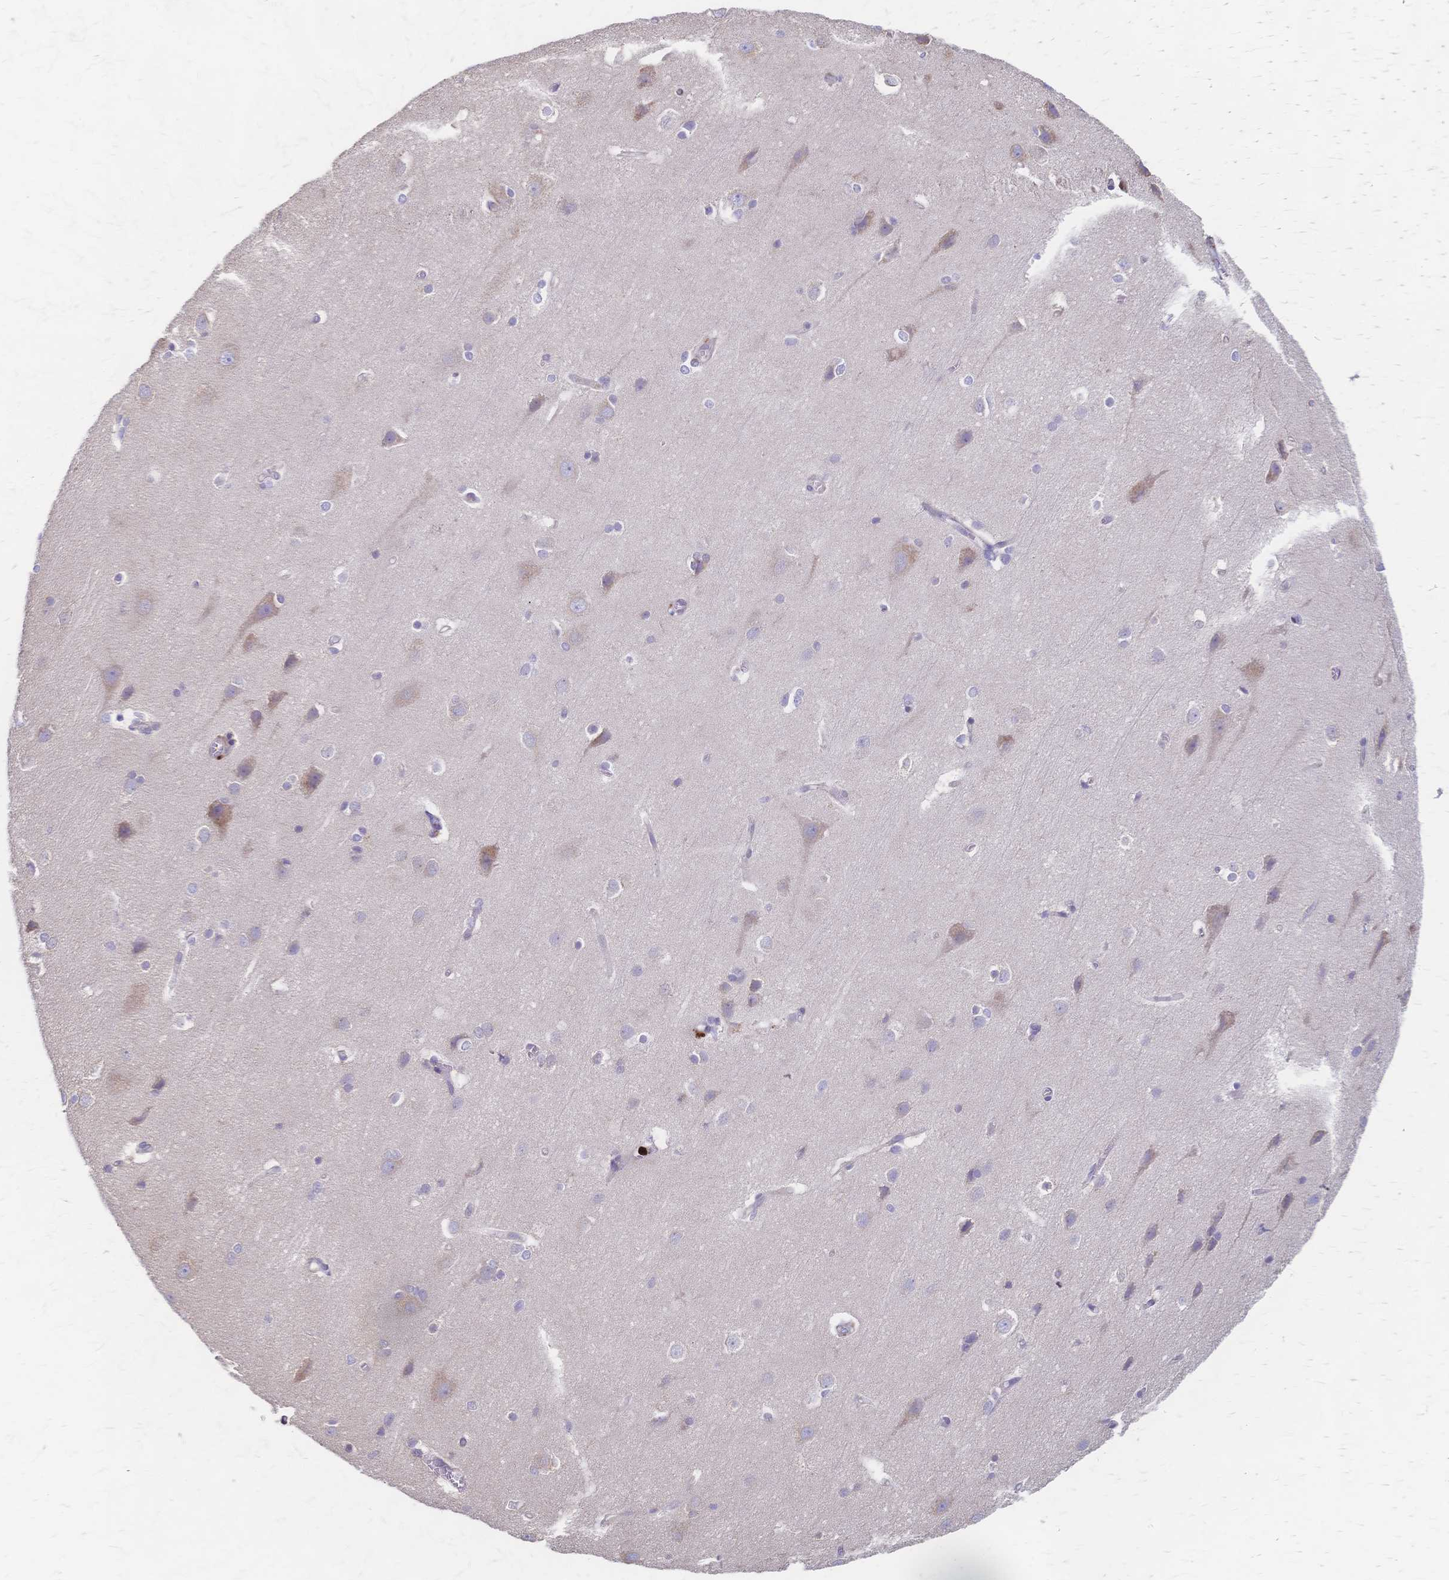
{"staining": {"intensity": "negative", "quantity": "none", "location": "none"}, "tissue": "cerebral cortex", "cell_type": "Endothelial cells", "image_type": "normal", "snomed": [{"axis": "morphology", "description": "Normal tissue, NOS"}, {"axis": "topography", "description": "Cerebral cortex"}], "caption": "A histopathology image of cerebral cortex stained for a protein demonstrates no brown staining in endothelial cells. (DAB IHC, high magnification).", "gene": "CYB5A", "patient": {"sex": "male", "age": 37}}